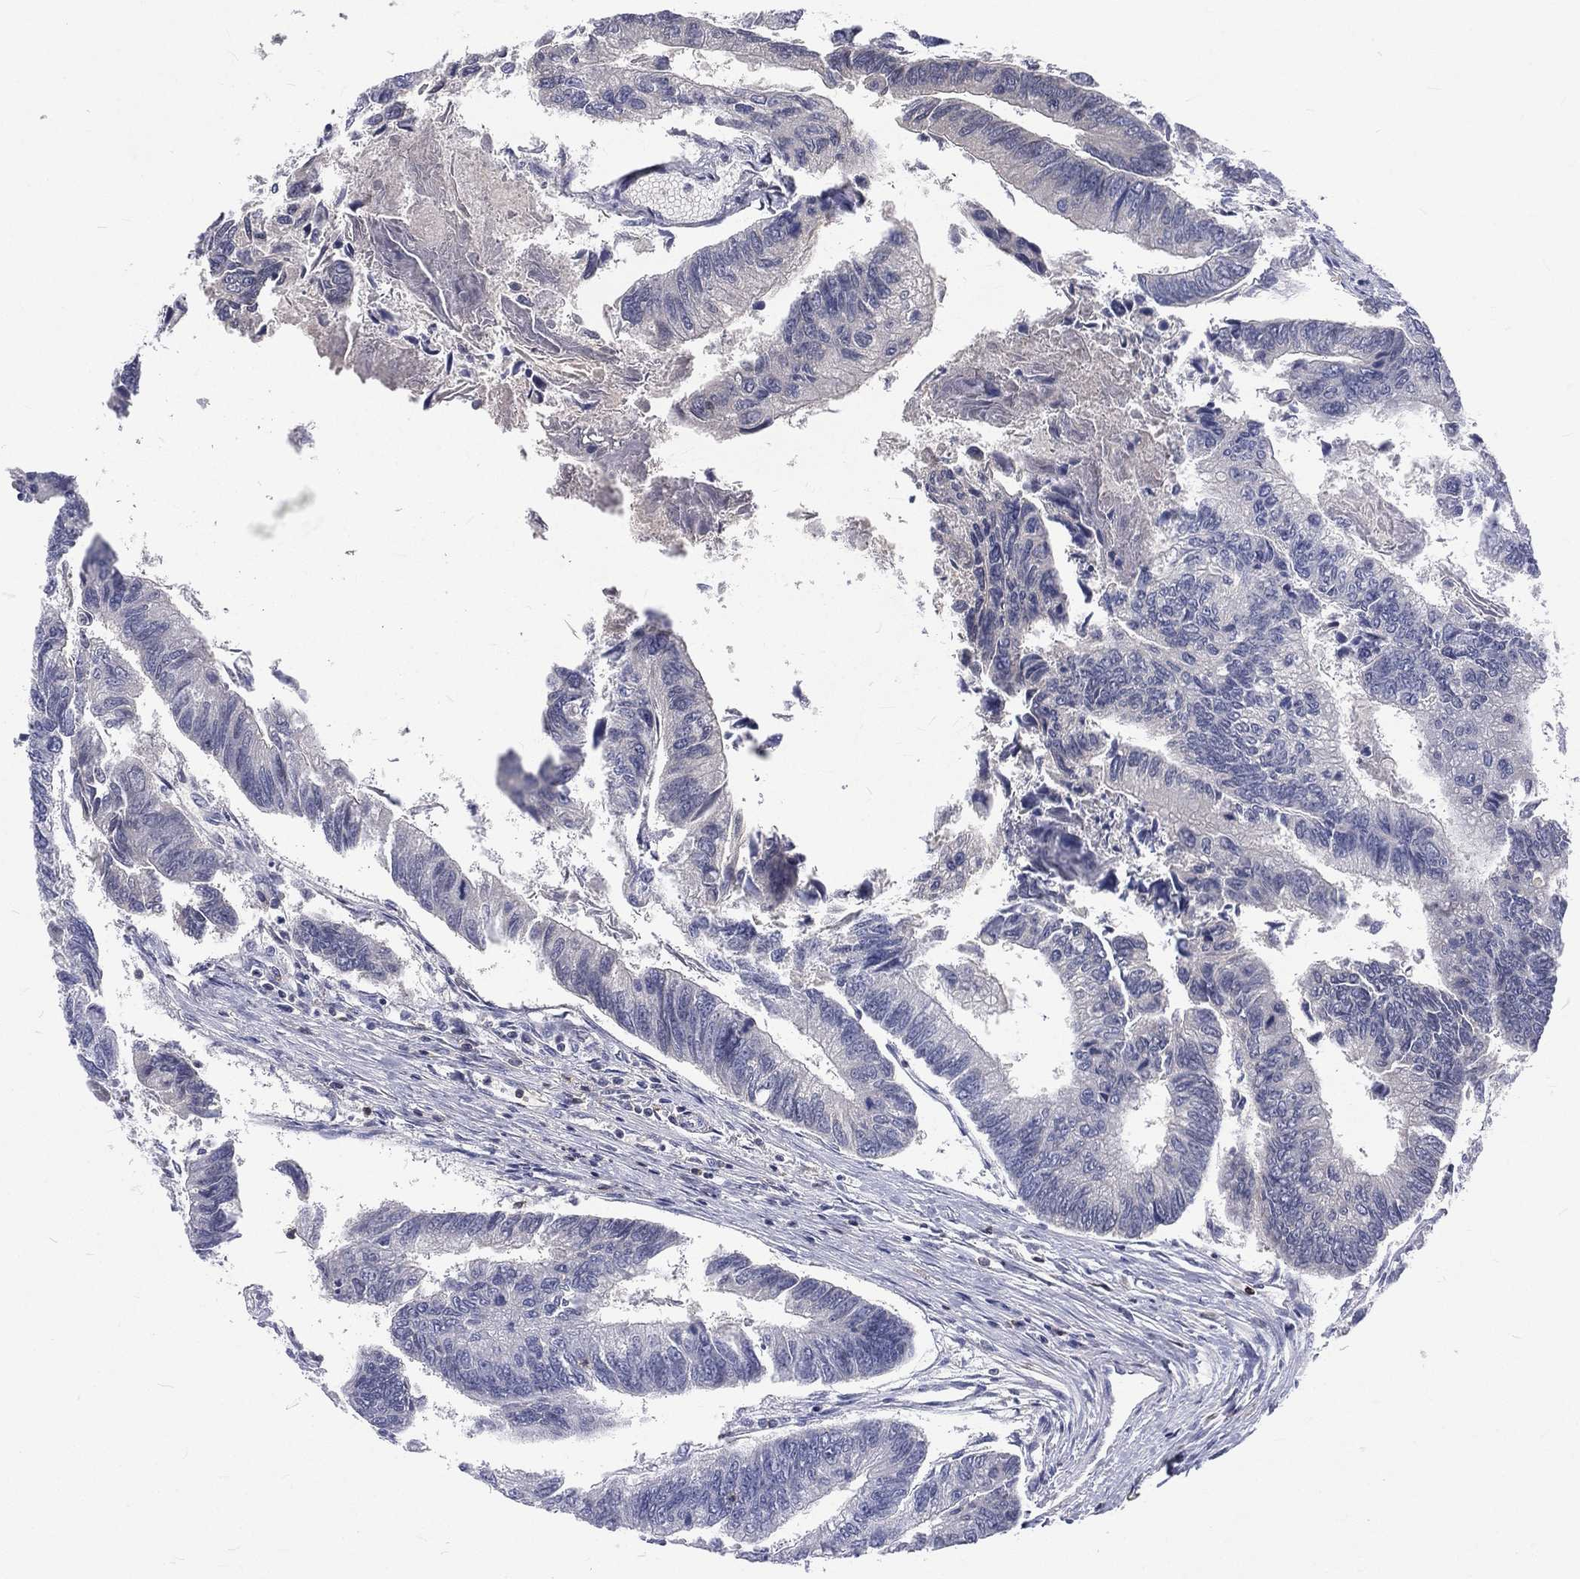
{"staining": {"intensity": "negative", "quantity": "none", "location": "none"}, "tissue": "colorectal cancer", "cell_type": "Tumor cells", "image_type": "cancer", "snomed": [{"axis": "morphology", "description": "Adenocarcinoma, NOS"}, {"axis": "topography", "description": "Colon"}], "caption": "High power microscopy micrograph of an immunohistochemistry micrograph of adenocarcinoma (colorectal), revealing no significant positivity in tumor cells.", "gene": "CD3D", "patient": {"sex": "female", "age": 65}}